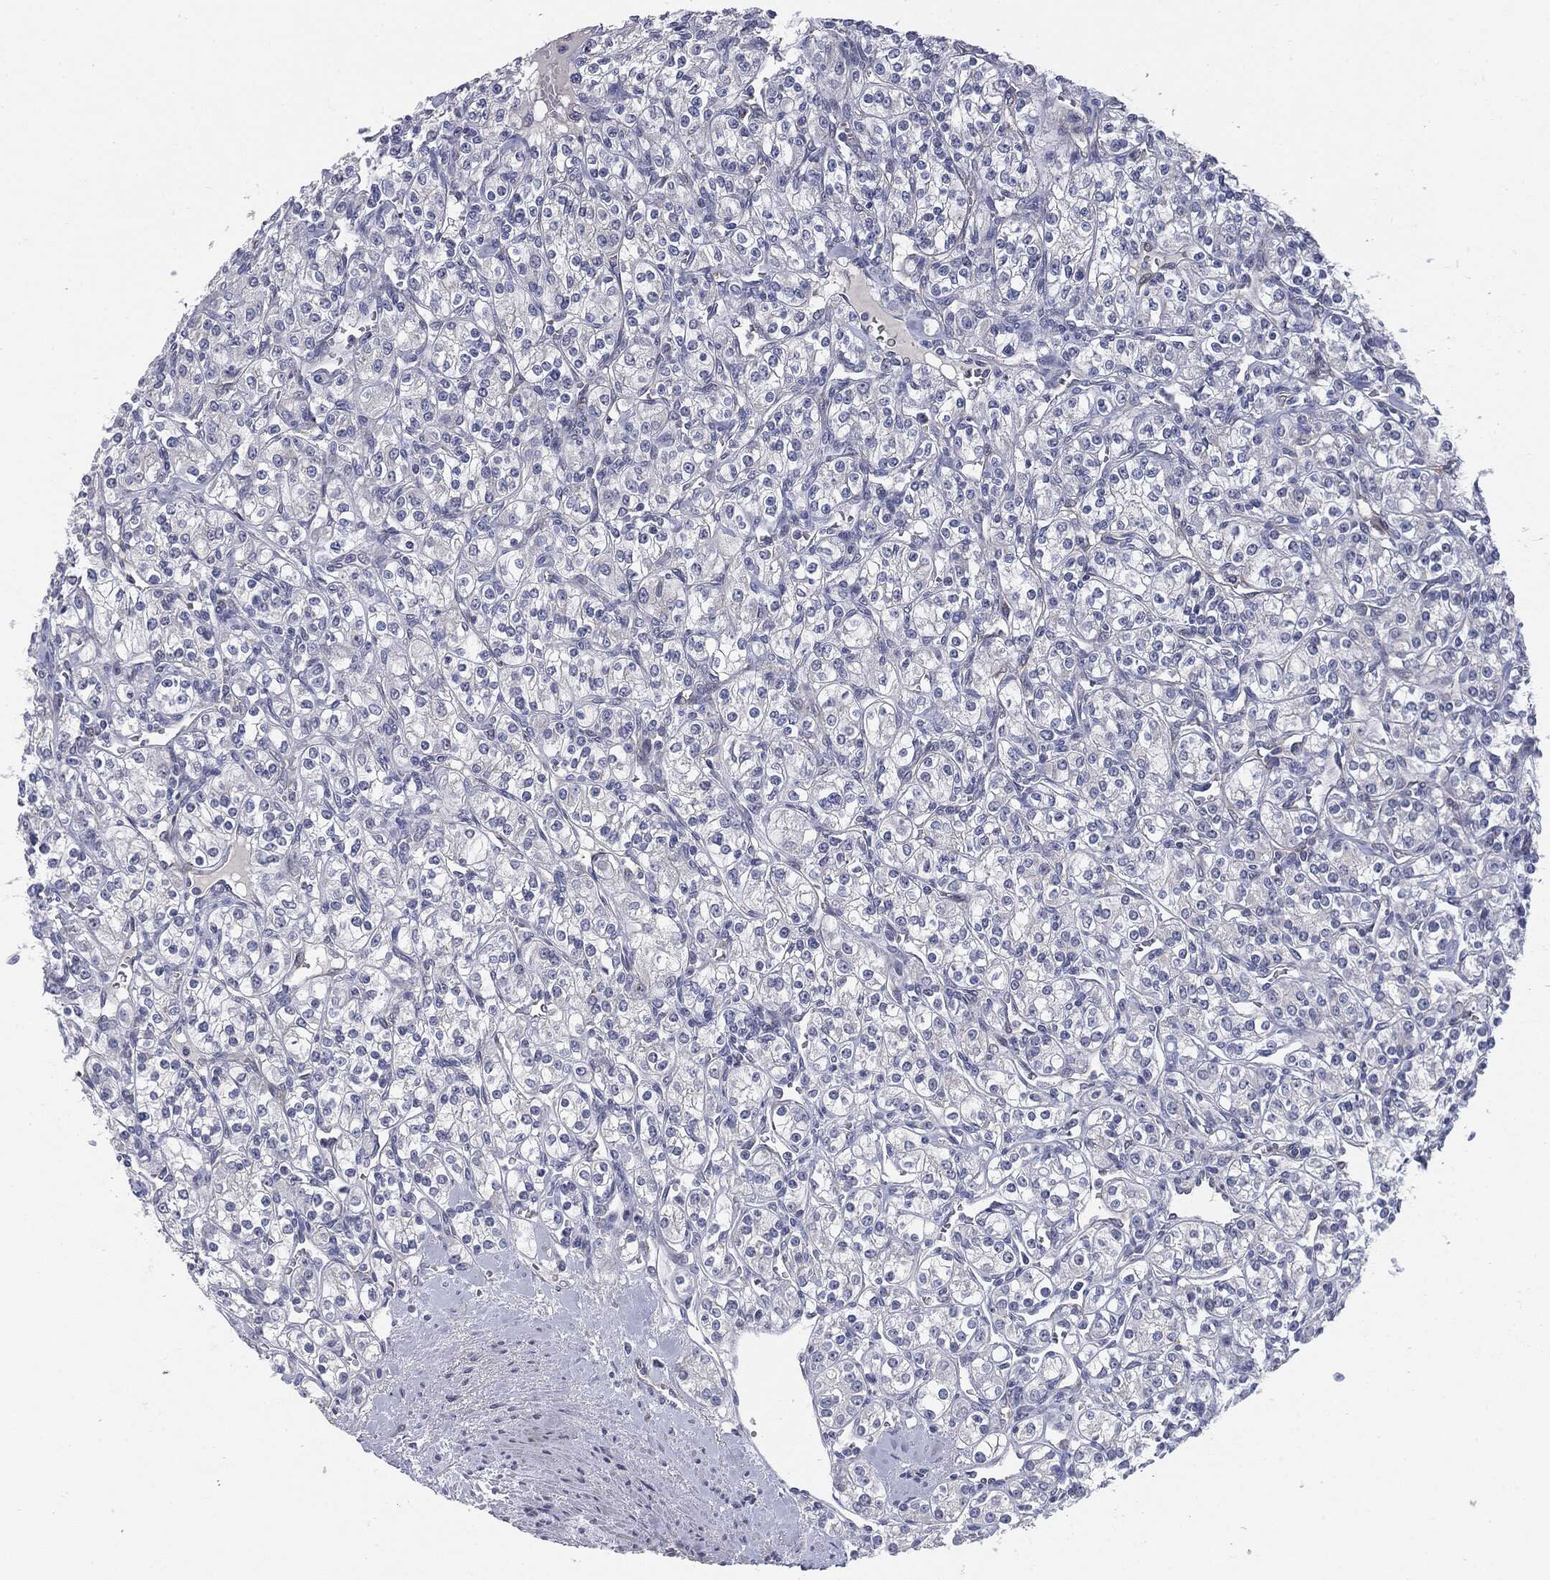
{"staining": {"intensity": "negative", "quantity": "none", "location": "none"}, "tissue": "renal cancer", "cell_type": "Tumor cells", "image_type": "cancer", "snomed": [{"axis": "morphology", "description": "Adenocarcinoma, NOS"}, {"axis": "topography", "description": "Kidney"}], "caption": "A micrograph of human renal cancer is negative for staining in tumor cells. (Brightfield microscopy of DAB (3,3'-diaminobenzidine) immunohistochemistry at high magnification).", "gene": "KRT5", "patient": {"sex": "male", "age": 77}}